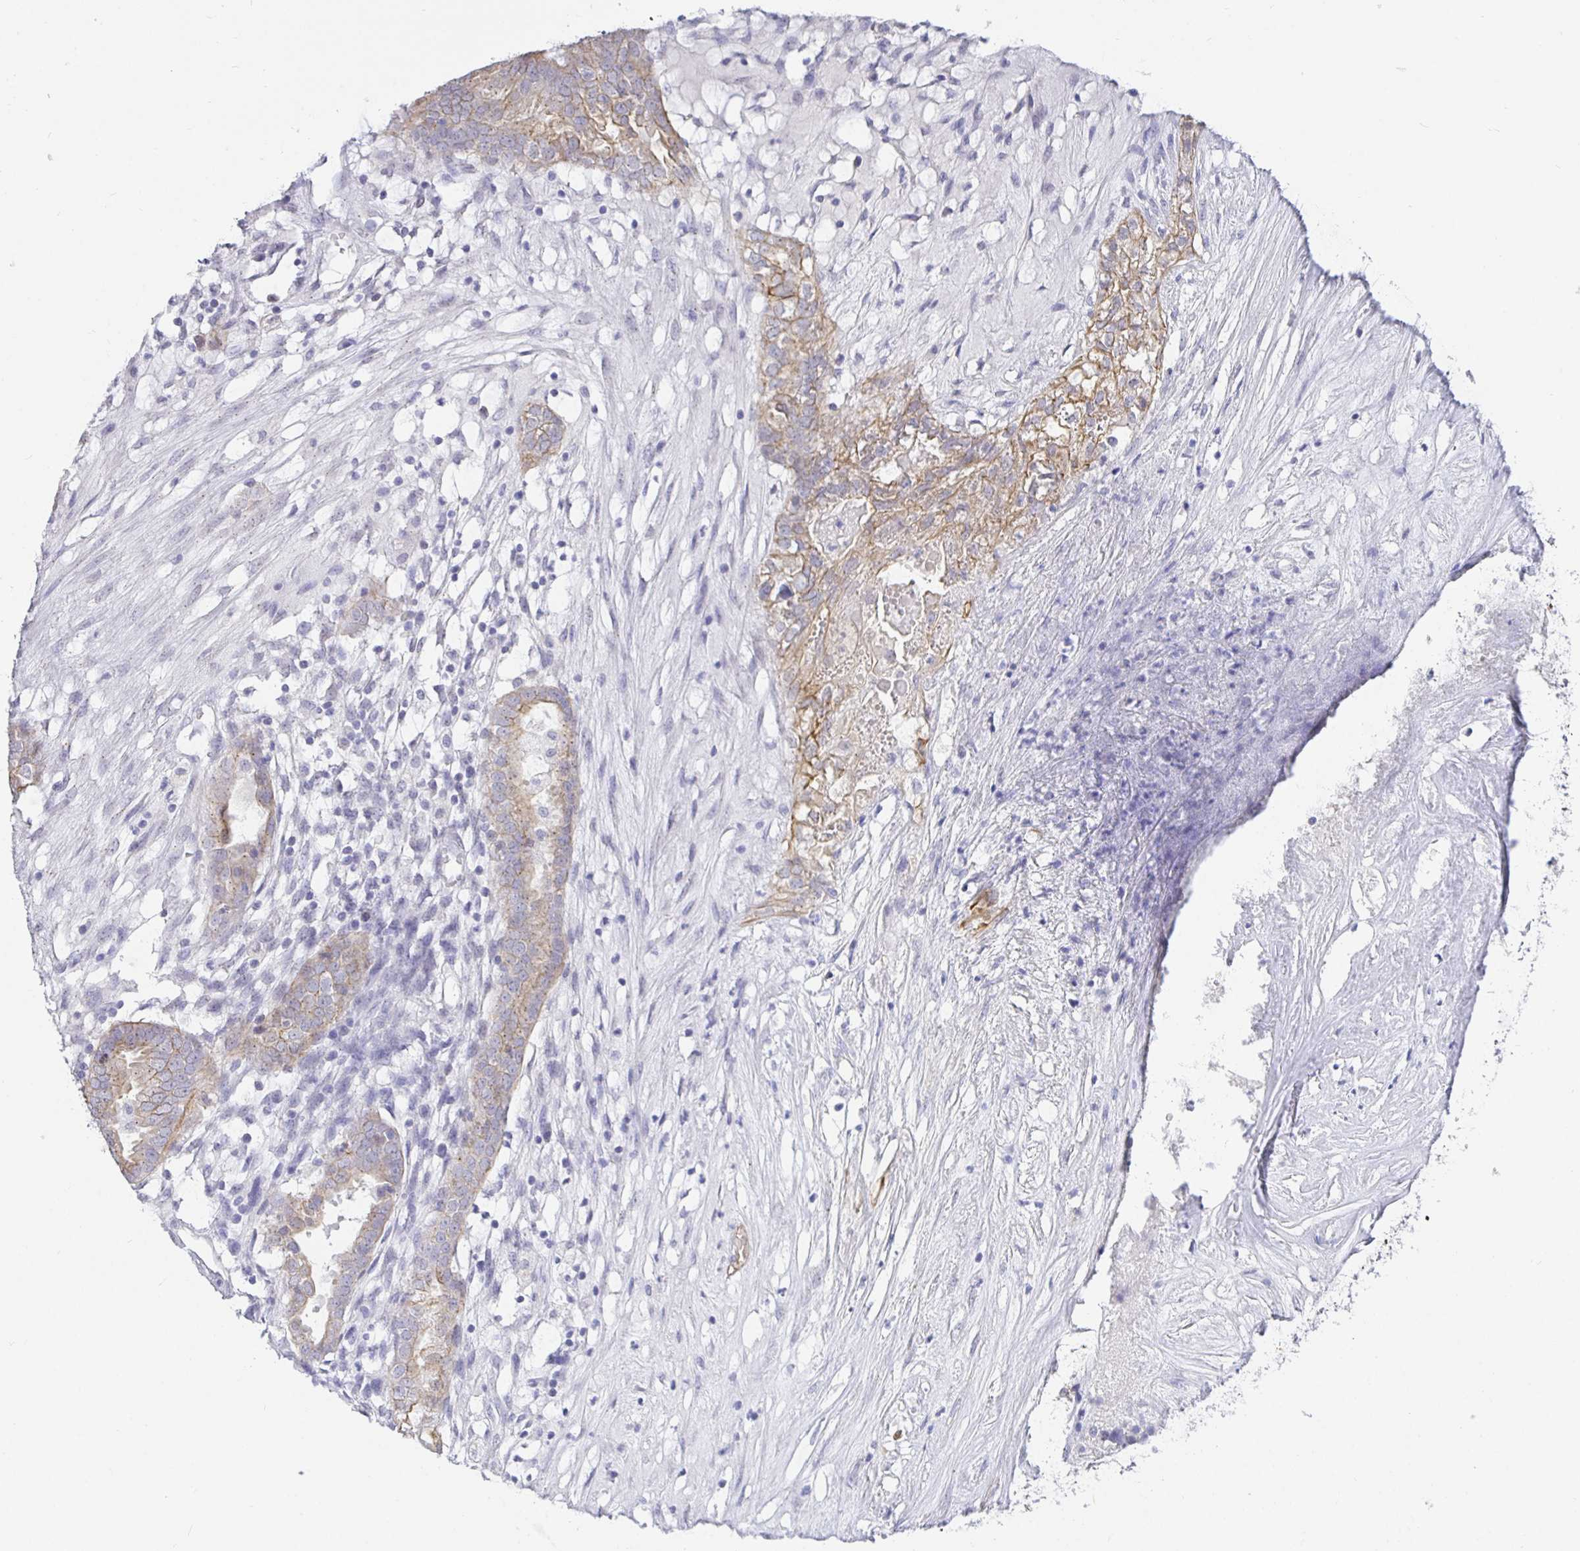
{"staining": {"intensity": "moderate", "quantity": "25%-75%", "location": "cytoplasmic/membranous"}, "tissue": "ovarian cancer", "cell_type": "Tumor cells", "image_type": "cancer", "snomed": [{"axis": "morphology", "description": "Carcinoma, endometroid"}, {"axis": "topography", "description": "Ovary"}], "caption": "Immunohistochemistry (DAB) staining of endometroid carcinoma (ovarian) displays moderate cytoplasmic/membranous protein positivity in about 25%-75% of tumor cells.", "gene": "EZHIP", "patient": {"sex": "female", "age": 64}}